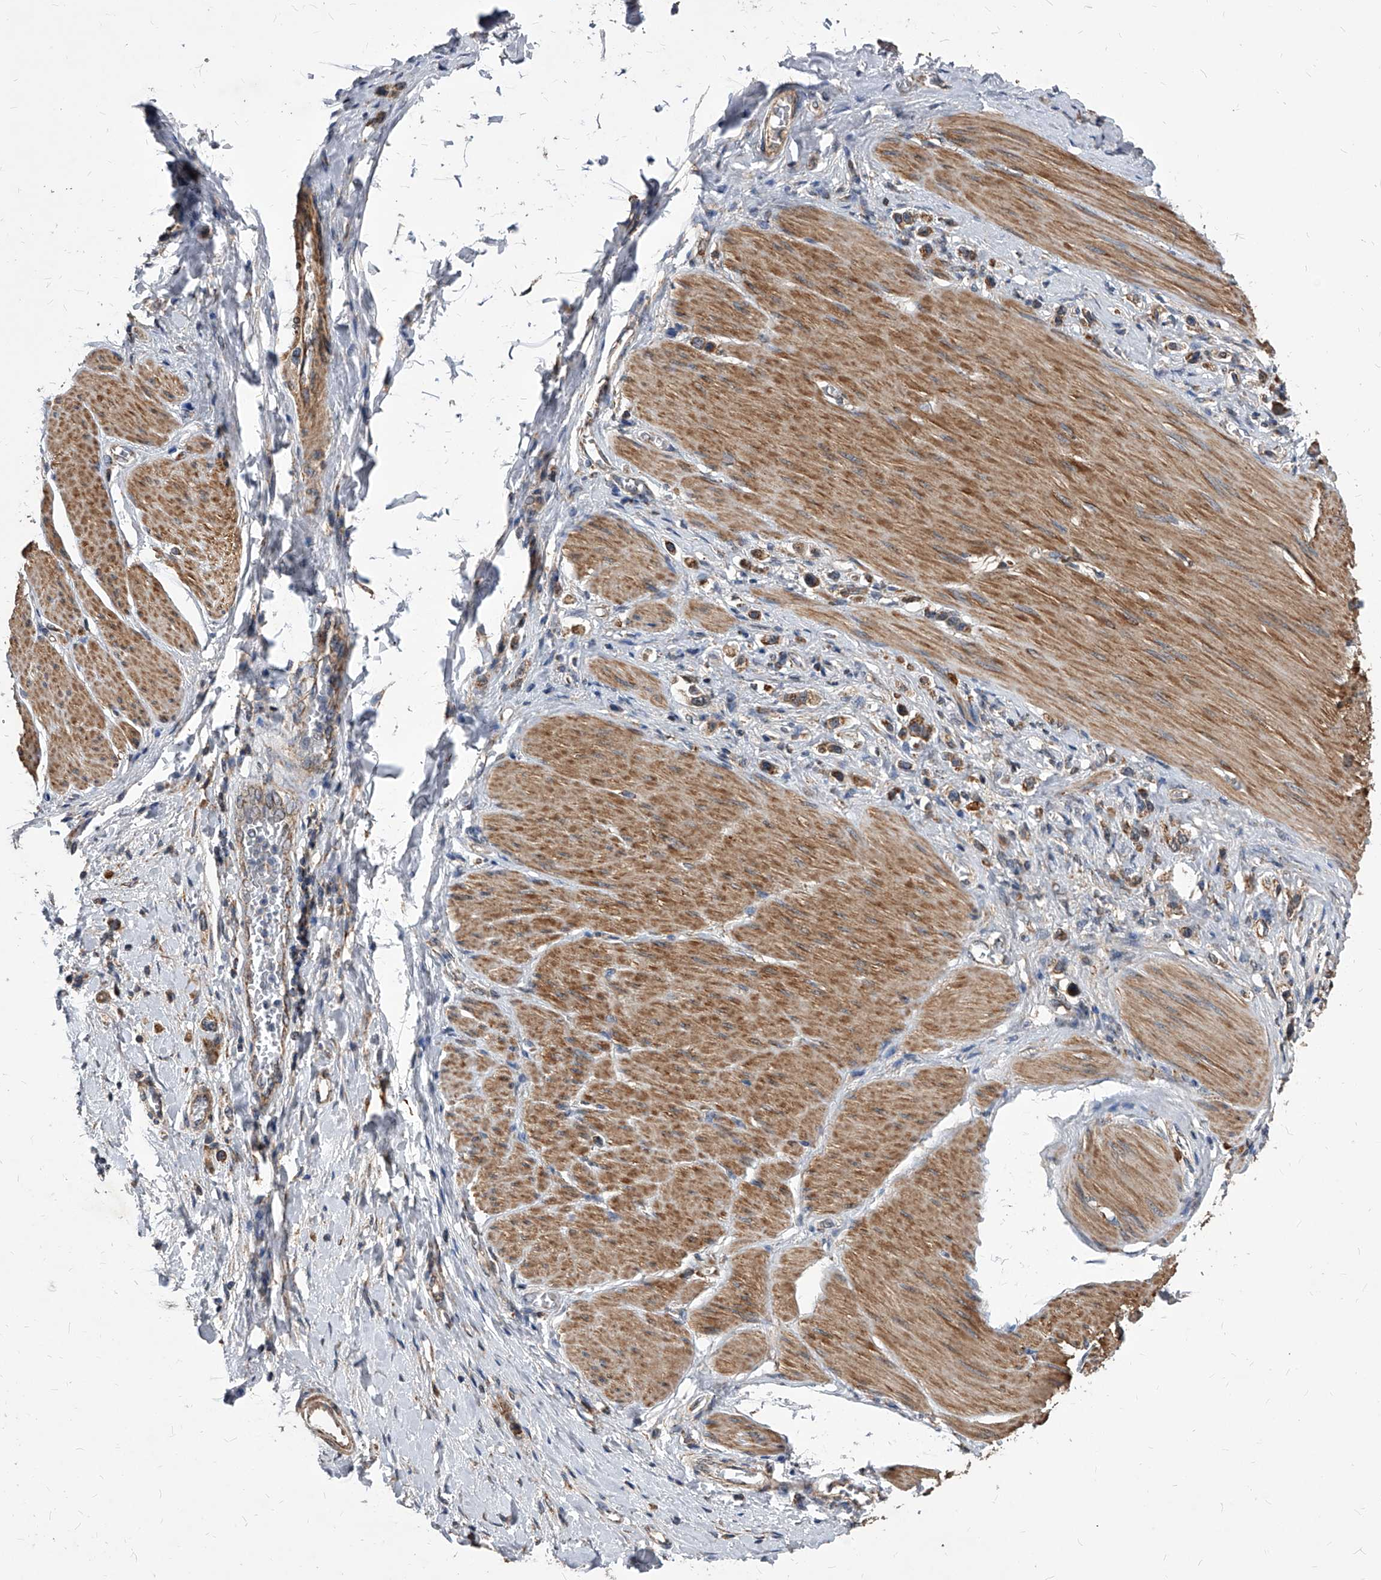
{"staining": {"intensity": "moderate", "quantity": ">75%", "location": "cytoplasmic/membranous"}, "tissue": "stomach cancer", "cell_type": "Tumor cells", "image_type": "cancer", "snomed": [{"axis": "morphology", "description": "Adenocarcinoma, NOS"}, {"axis": "topography", "description": "Stomach"}], "caption": "Stomach cancer stained with a brown dye exhibits moderate cytoplasmic/membranous positive positivity in about >75% of tumor cells.", "gene": "SOBP", "patient": {"sex": "female", "age": 65}}